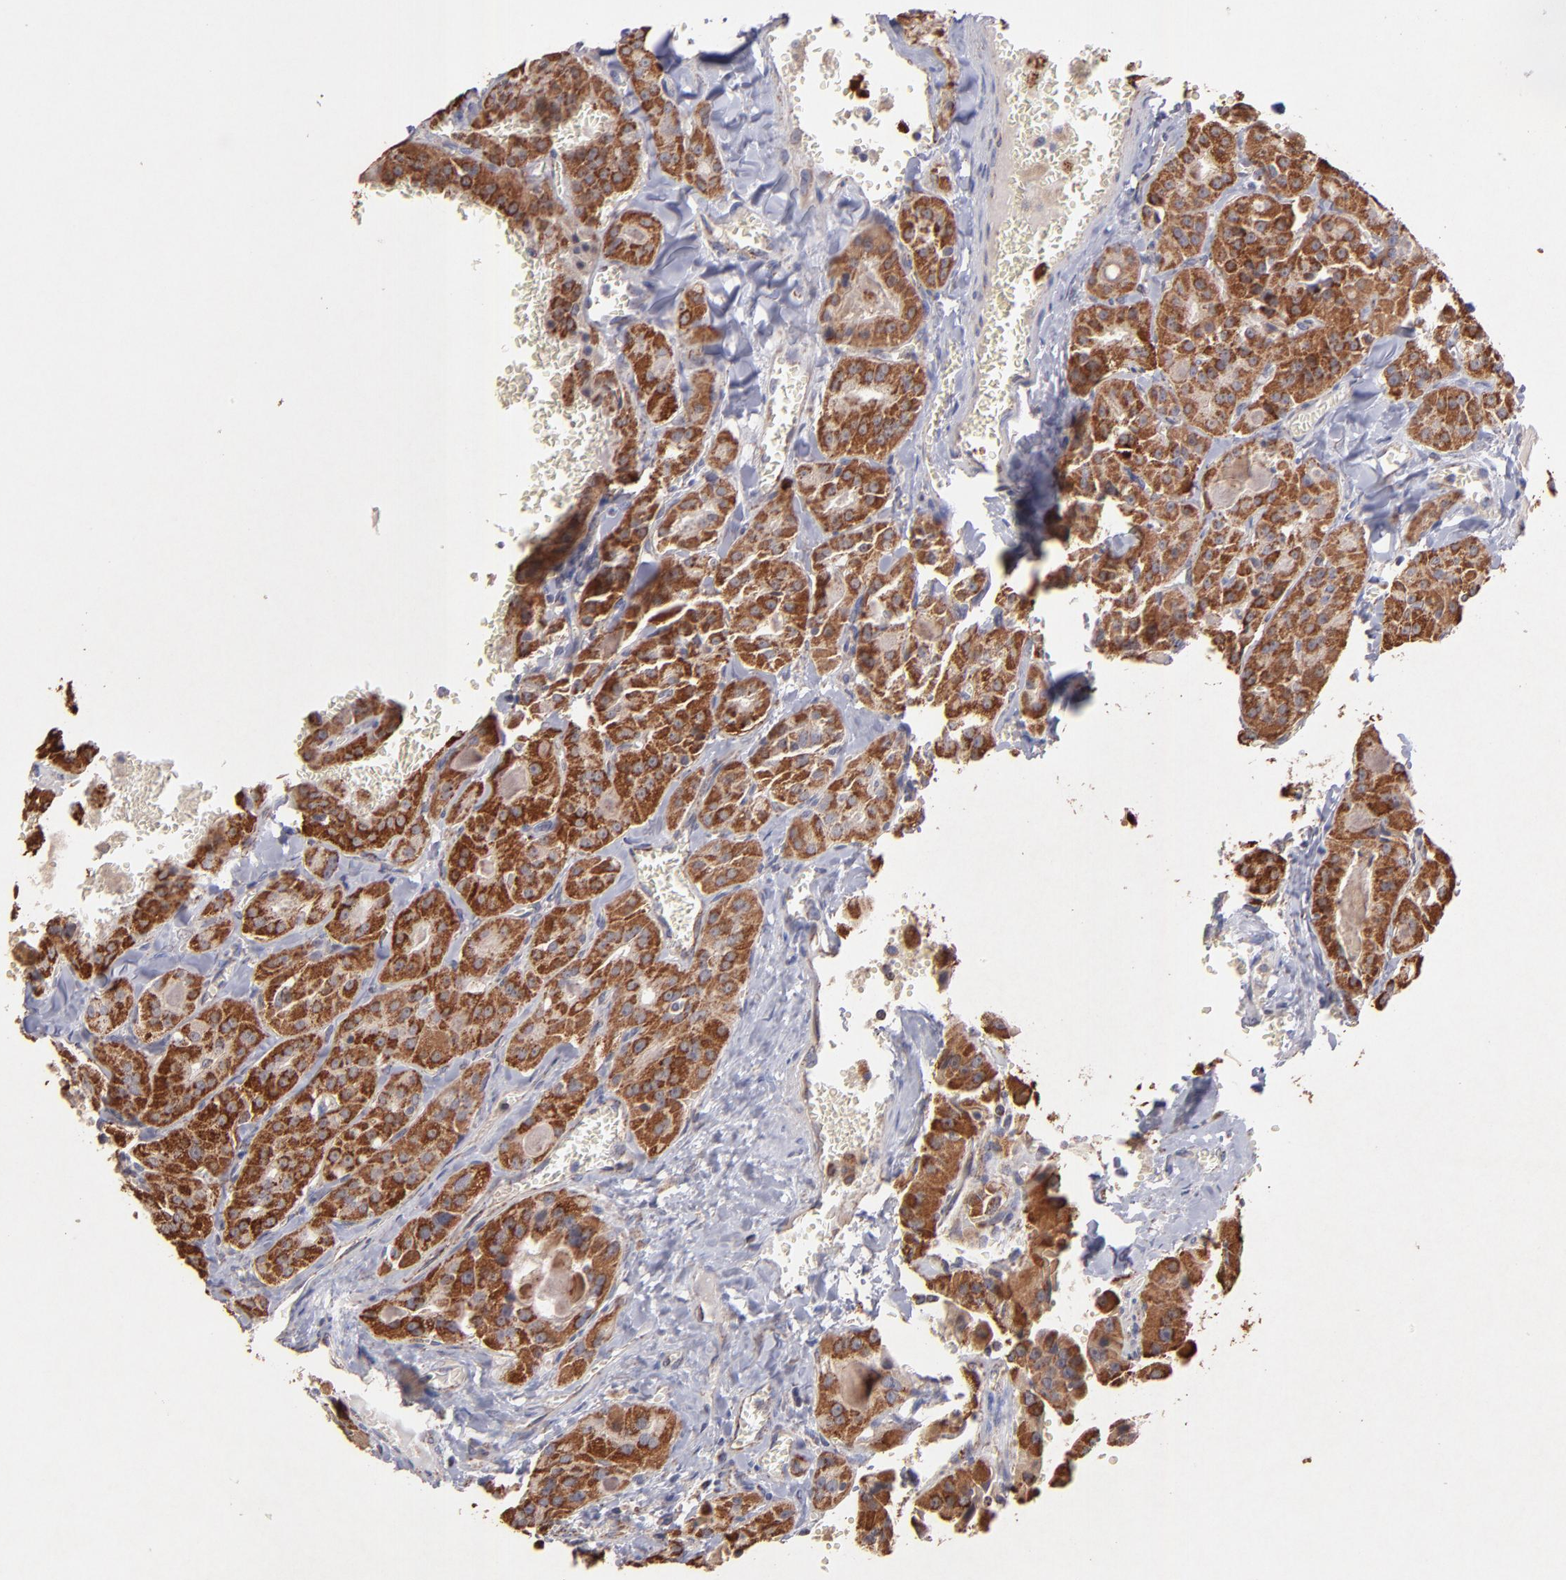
{"staining": {"intensity": "strong", "quantity": ">75%", "location": "cytoplasmic/membranous"}, "tissue": "thyroid cancer", "cell_type": "Tumor cells", "image_type": "cancer", "snomed": [{"axis": "morphology", "description": "Carcinoma, NOS"}, {"axis": "topography", "description": "Thyroid gland"}], "caption": "IHC image of thyroid cancer stained for a protein (brown), which demonstrates high levels of strong cytoplasmic/membranous positivity in approximately >75% of tumor cells.", "gene": "DLST", "patient": {"sex": "male", "age": 76}}